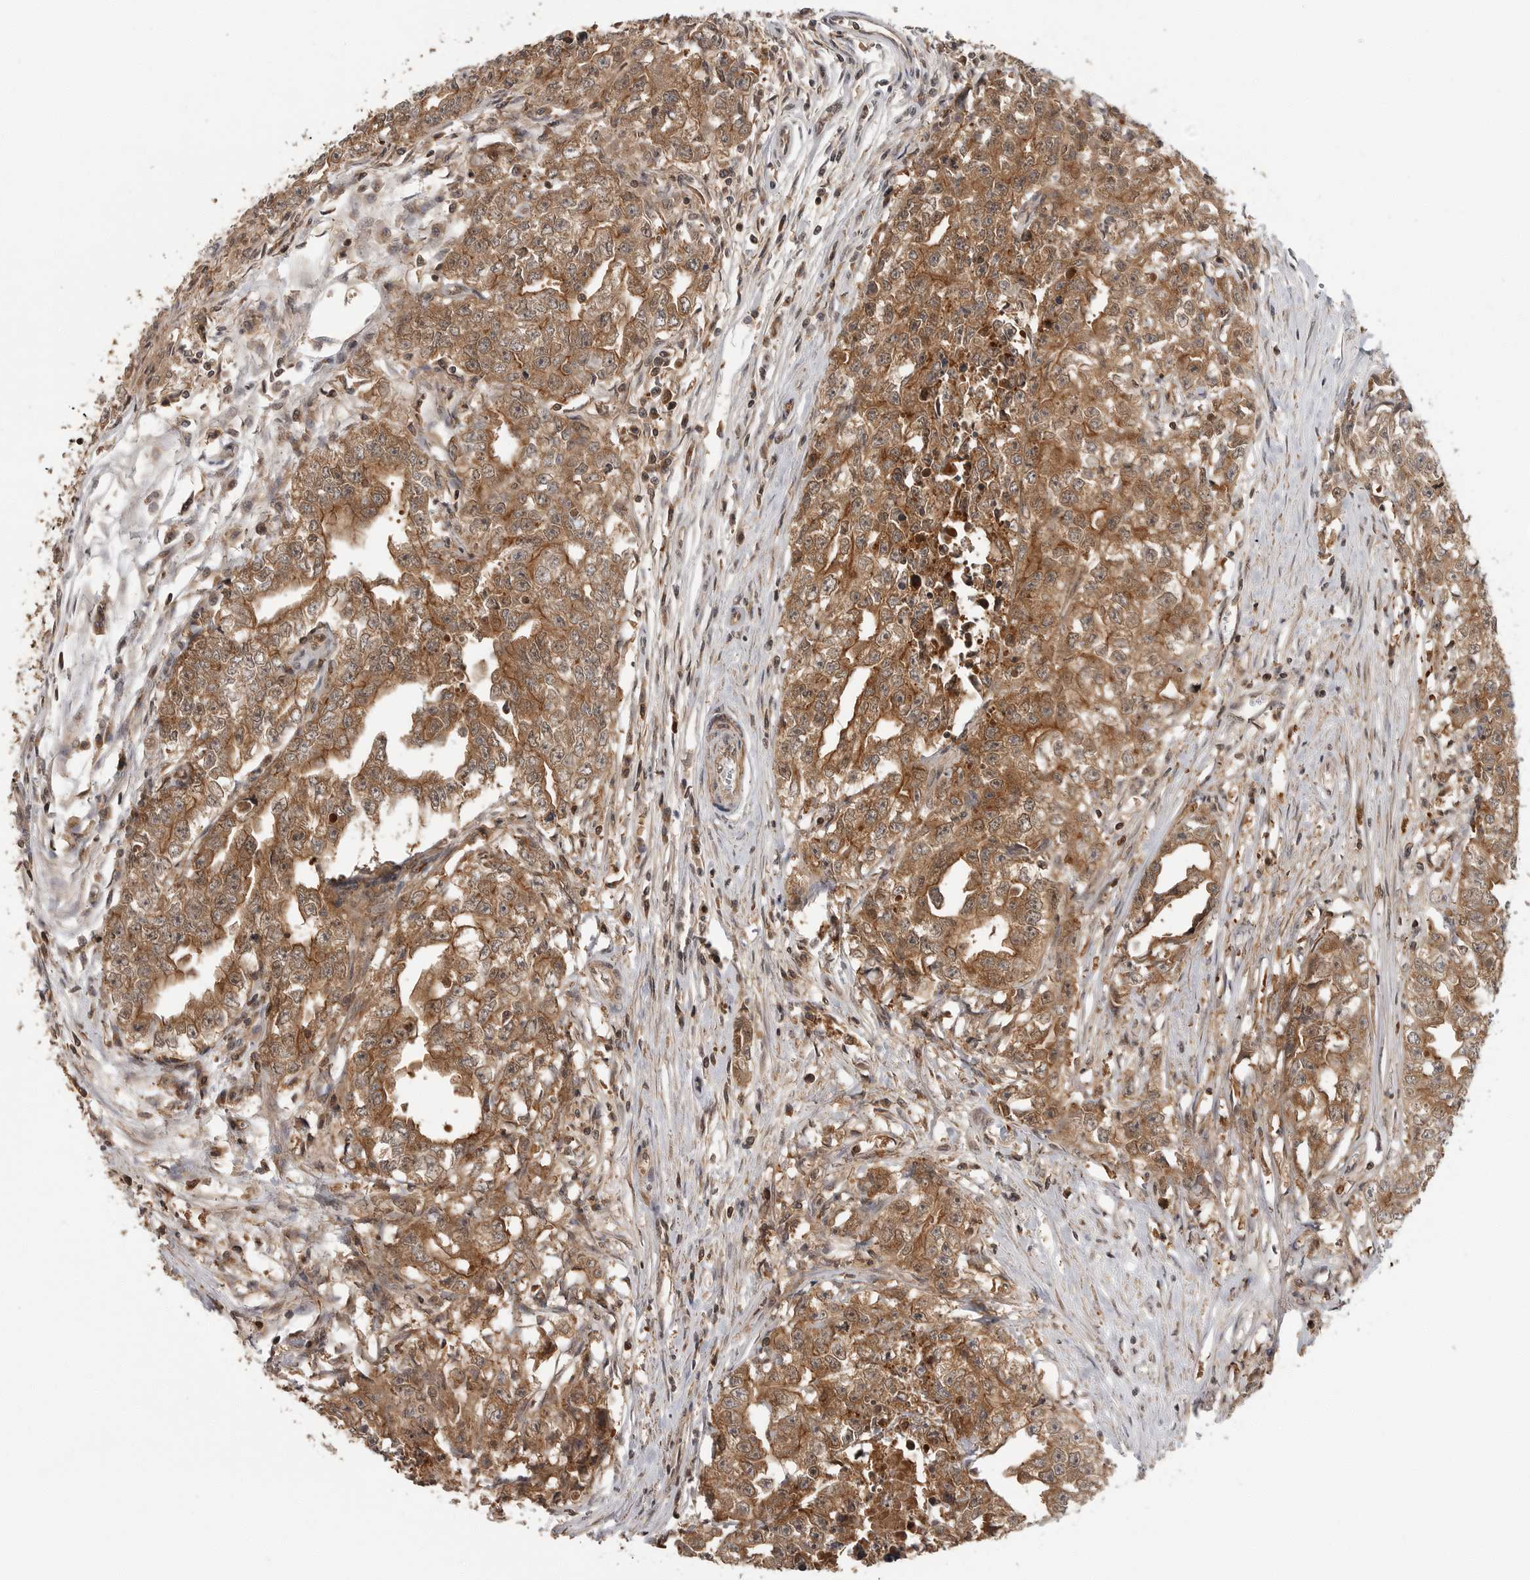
{"staining": {"intensity": "moderate", "quantity": ">75%", "location": "cytoplasmic/membranous"}, "tissue": "testis cancer", "cell_type": "Tumor cells", "image_type": "cancer", "snomed": [{"axis": "morphology", "description": "Seminoma, NOS"}, {"axis": "morphology", "description": "Carcinoma, Embryonal, NOS"}, {"axis": "topography", "description": "Testis"}], "caption": "Testis seminoma stained with a brown dye shows moderate cytoplasmic/membranous positive staining in about >75% of tumor cells.", "gene": "ERN1", "patient": {"sex": "male", "age": 43}}